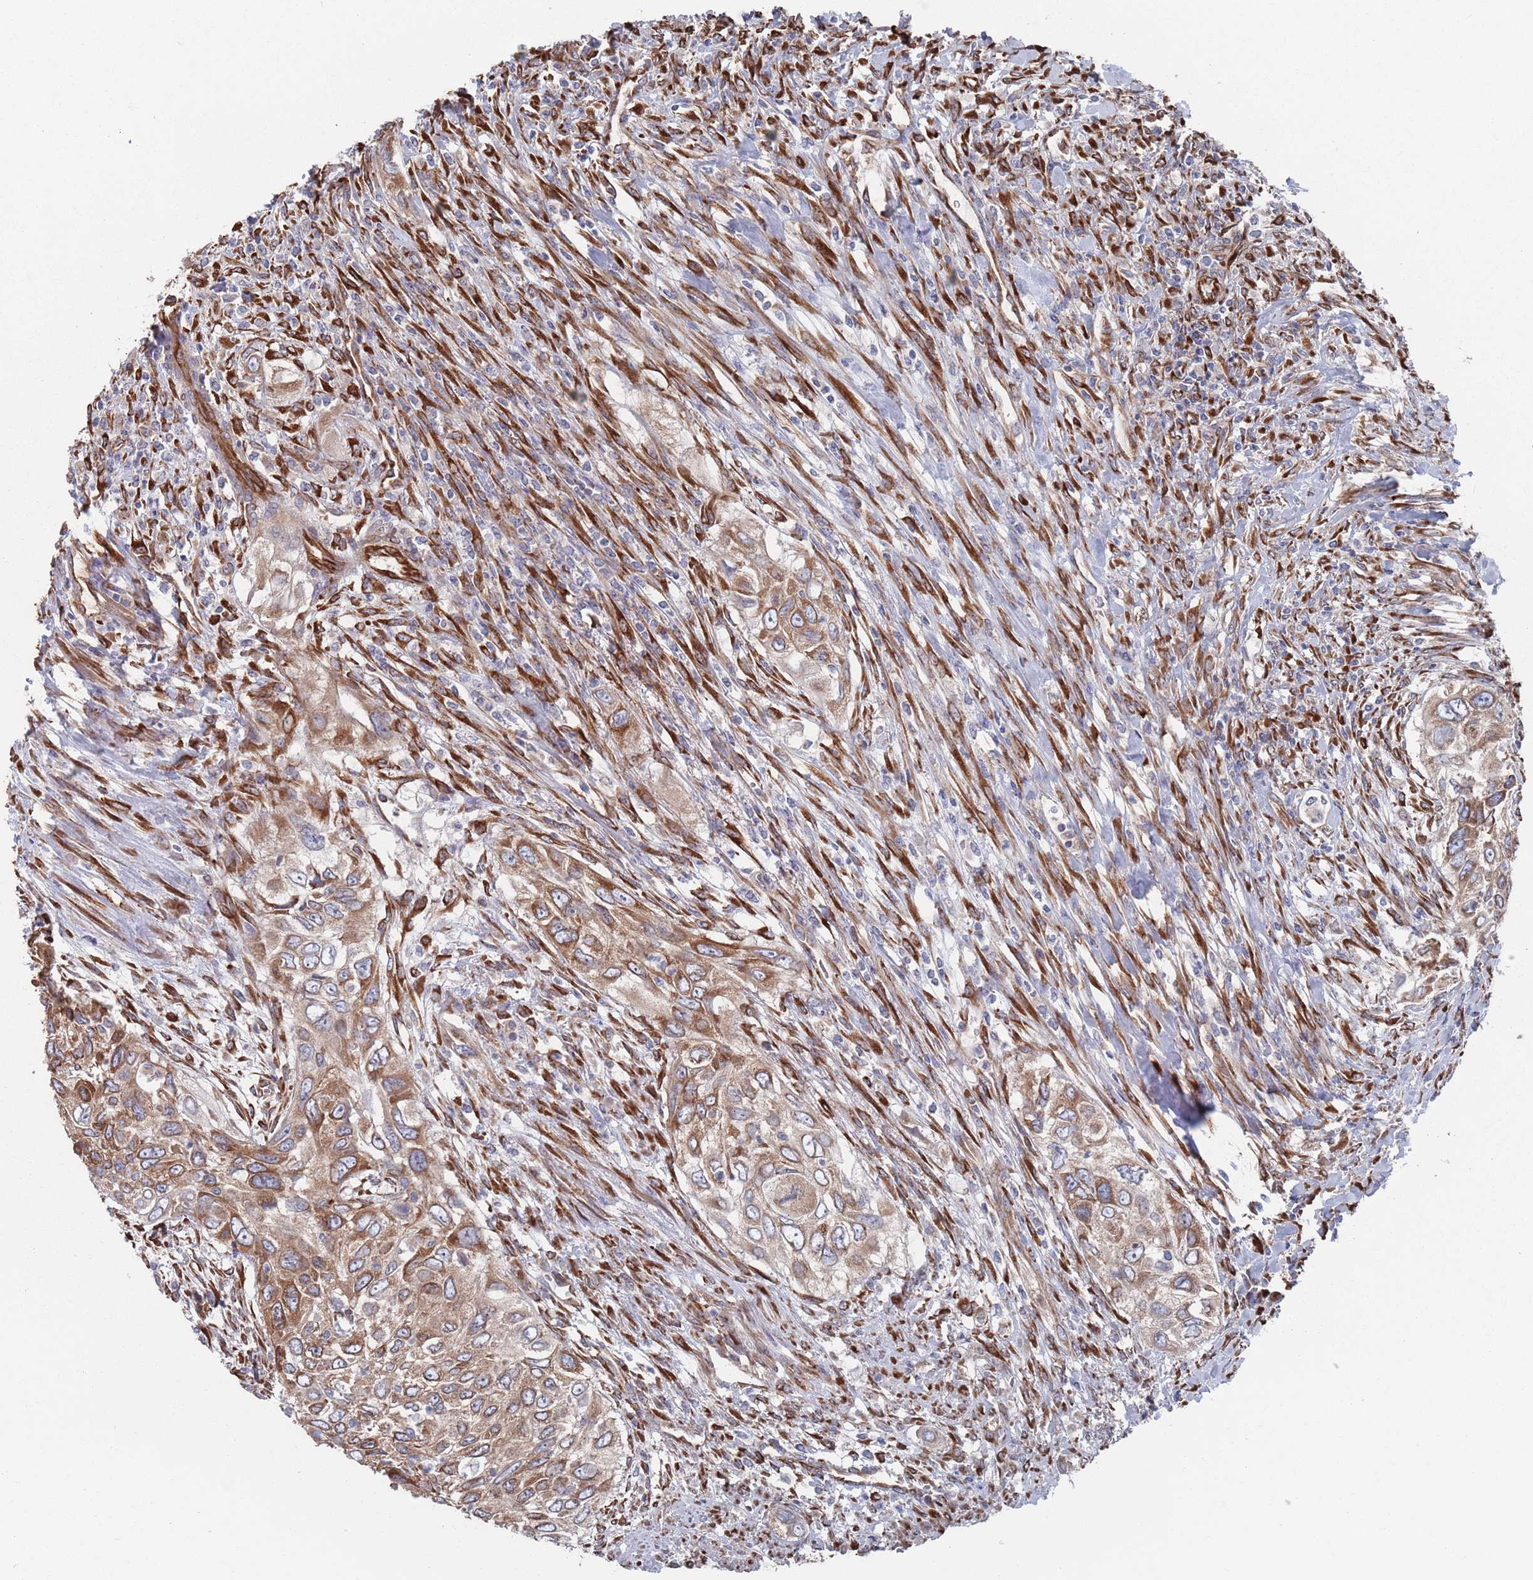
{"staining": {"intensity": "moderate", "quantity": ">75%", "location": "cytoplasmic/membranous"}, "tissue": "urothelial cancer", "cell_type": "Tumor cells", "image_type": "cancer", "snomed": [{"axis": "morphology", "description": "Urothelial carcinoma, High grade"}, {"axis": "topography", "description": "Urinary bladder"}], "caption": "Protein analysis of urothelial carcinoma (high-grade) tissue exhibits moderate cytoplasmic/membranous staining in about >75% of tumor cells.", "gene": "CCDC106", "patient": {"sex": "female", "age": 60}}